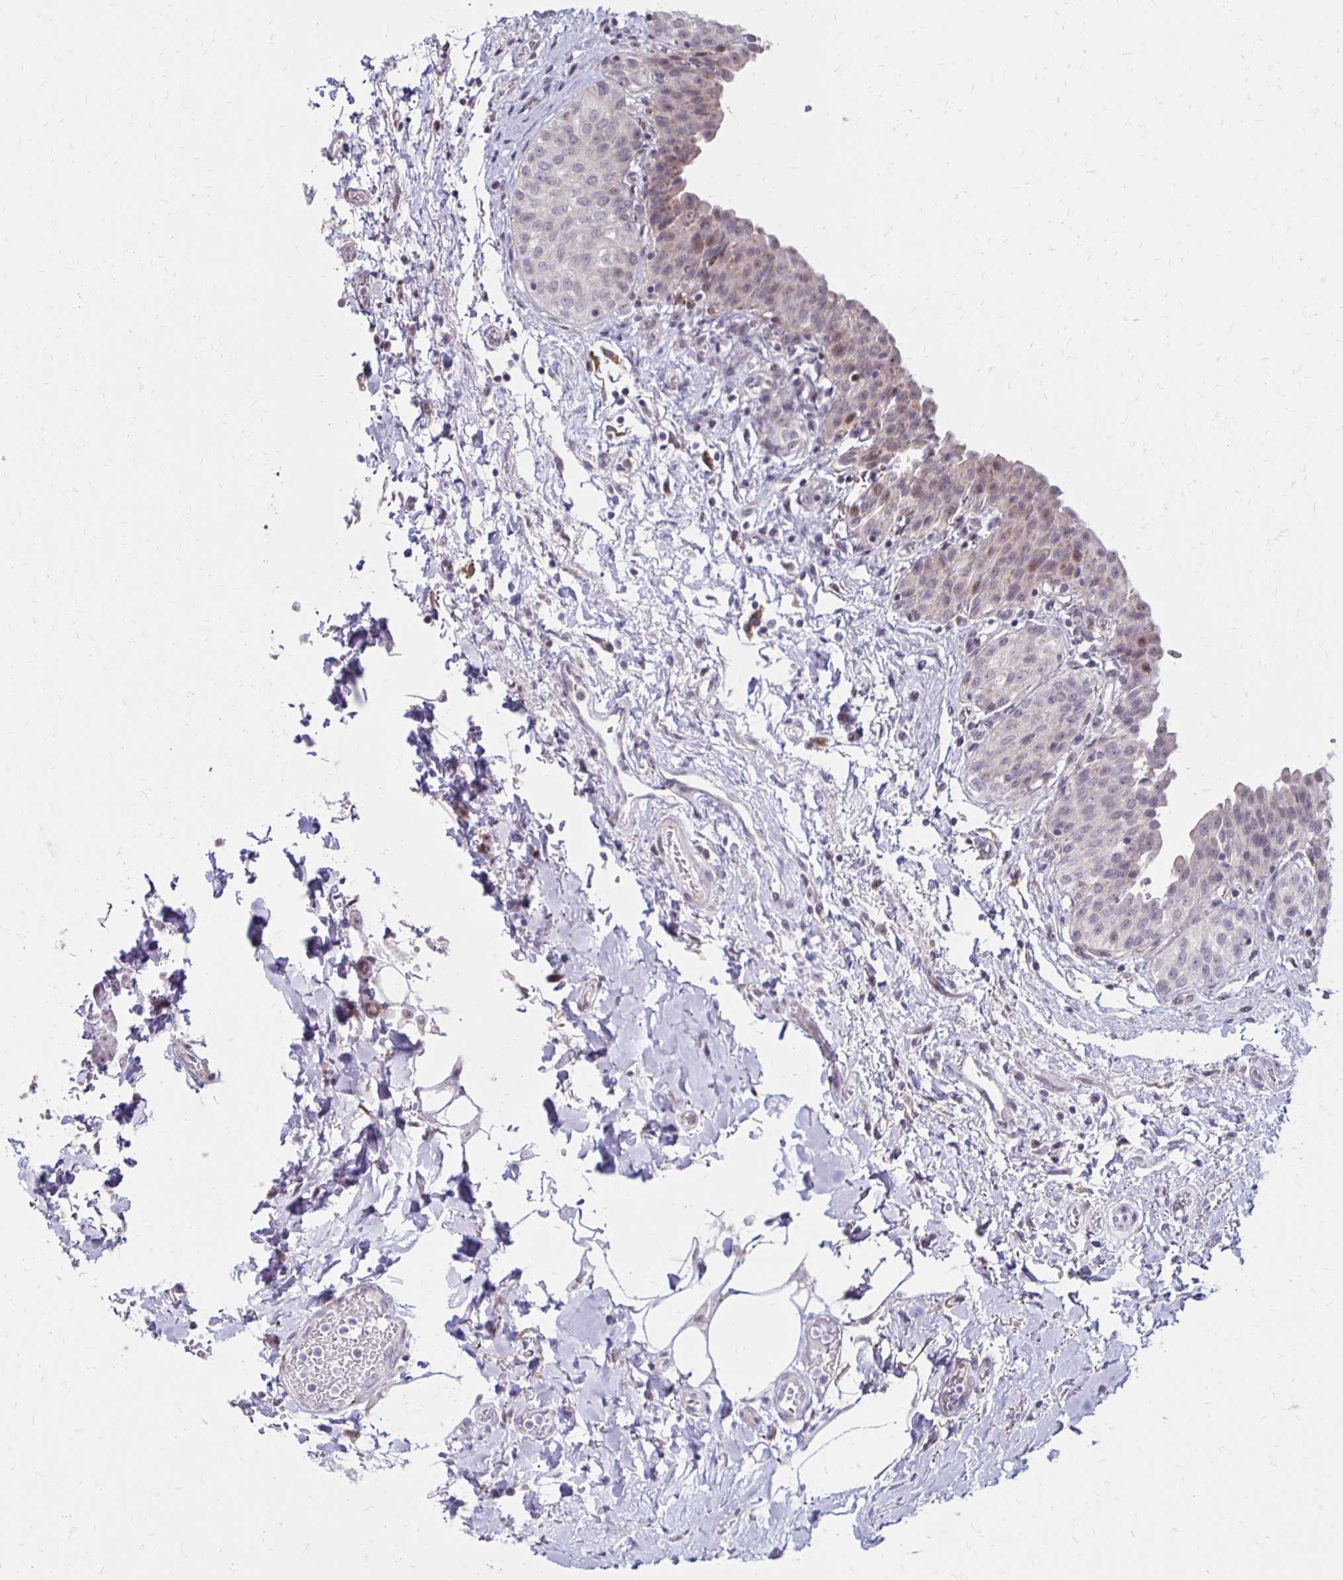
{"staining": {"intensity": "weak", "quantity": "25%-75%", "location": "nuclear"}, "tissue": "urinary bladder", "cell_type": "Urothelial cells", "image_type": "normal", "snomed": [{"axis": "morphology", "description": "Normal tissue, NOS"}, {"axis": "topography", "description": "Urinary bladder"}], "caption": "High-magnification brightfield microscopy of unremarkable urinary bladder stained with DAB (brown) and counterstained with hematoxylin (blue). urothelial cells exhibit weak nuclear staining is present in approximately25%-75% of cells.", "gene": "DAGLA", "patient": {"sex": "male", "age": 68}}